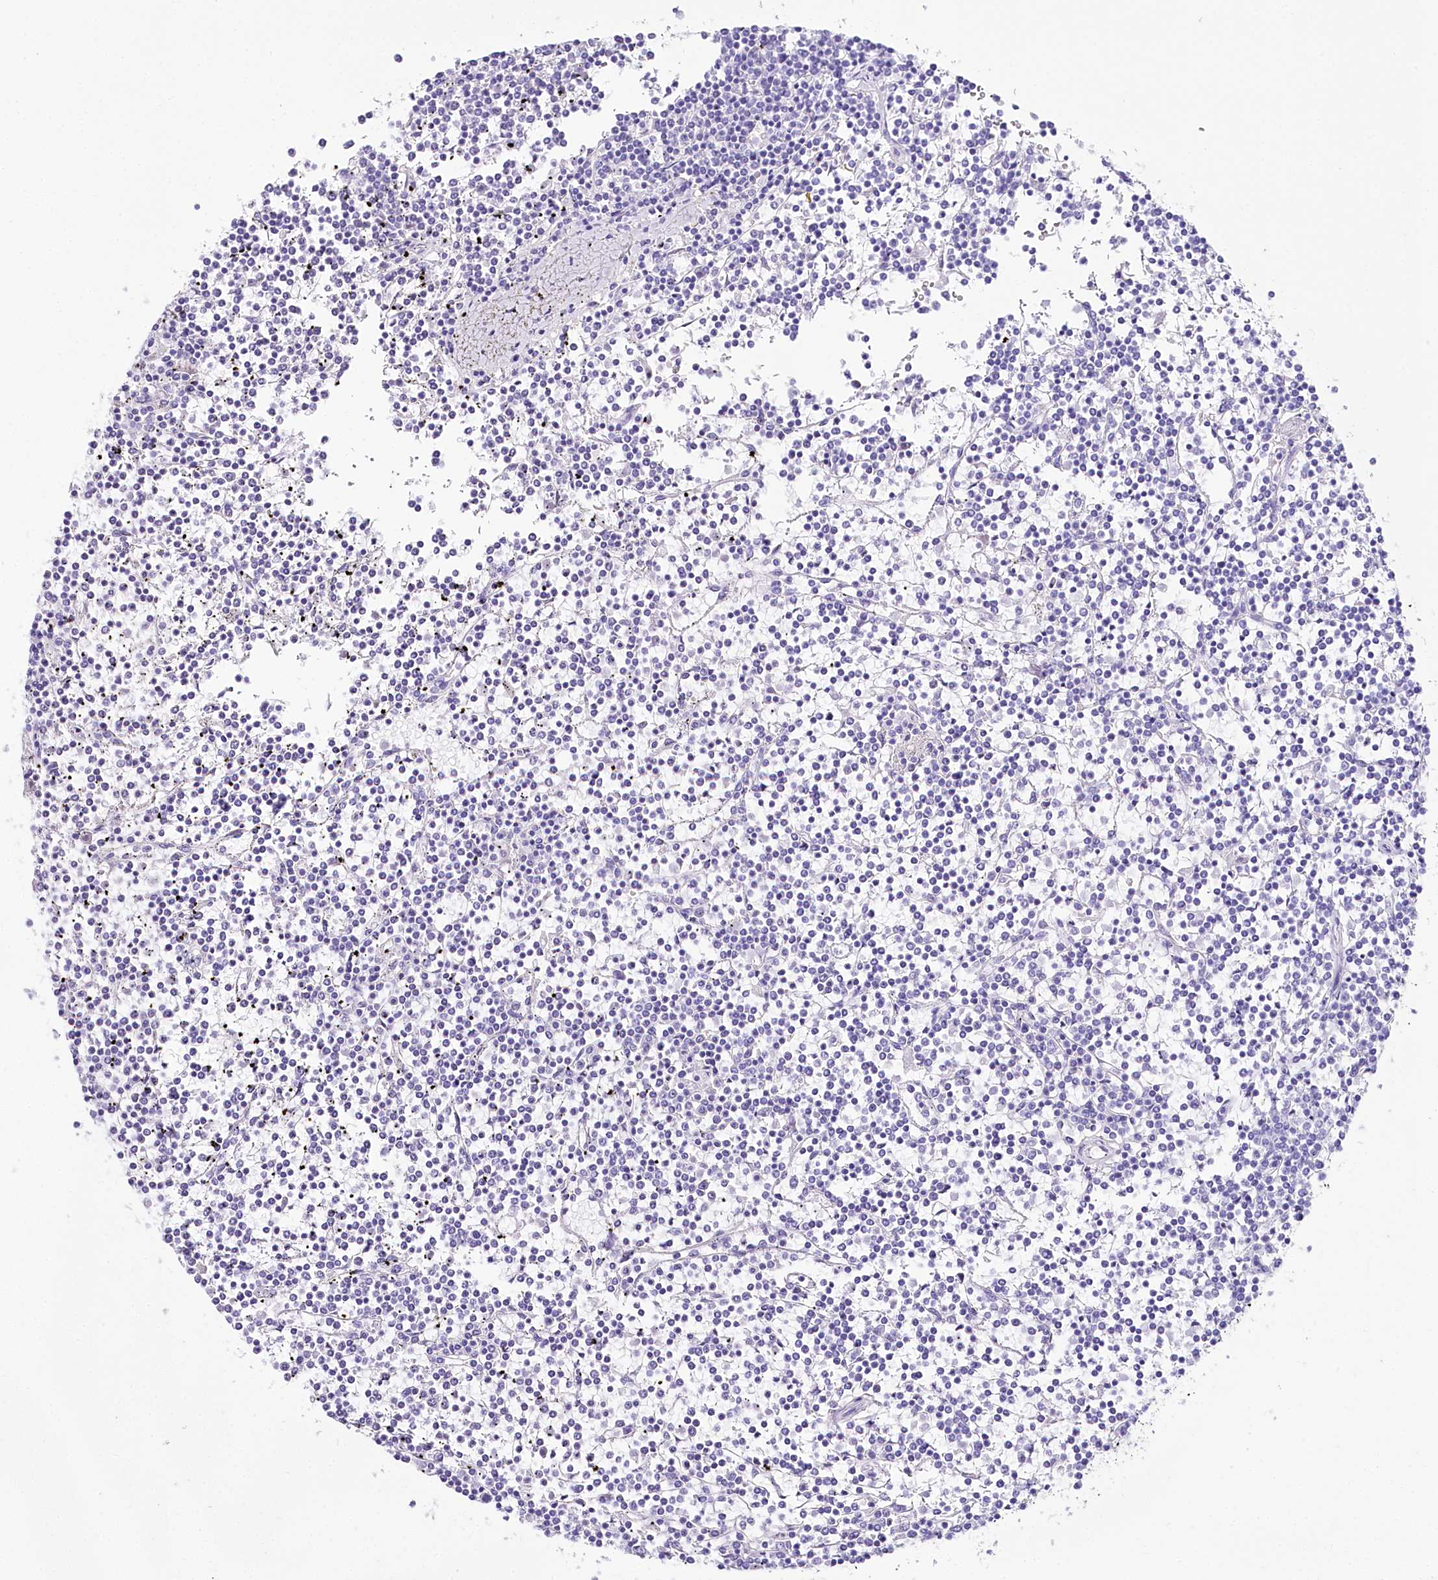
{"staining": {"intensity": "negative", "quantity": "none", "location": "none"}, "tissue": "lymphoma", "cell_type": "Tumor cells", "image_type": "cancer", "snomed": [{"axis": "morphology", "description": "Malignant lymphoma, non-Hodgkin's type, Low grade"}, {"axis": "topography", "description": "Spleen"}], "caption": "Immunohistochemical staining of human lymphoma demonstrates no significant staining in tumor cells. The staining is performed using DAB brown chromogen with nuclei counter-stained in using hematoxylin.", "gene": "CSN3", "patient": {"sex": "female", "age": 19}}